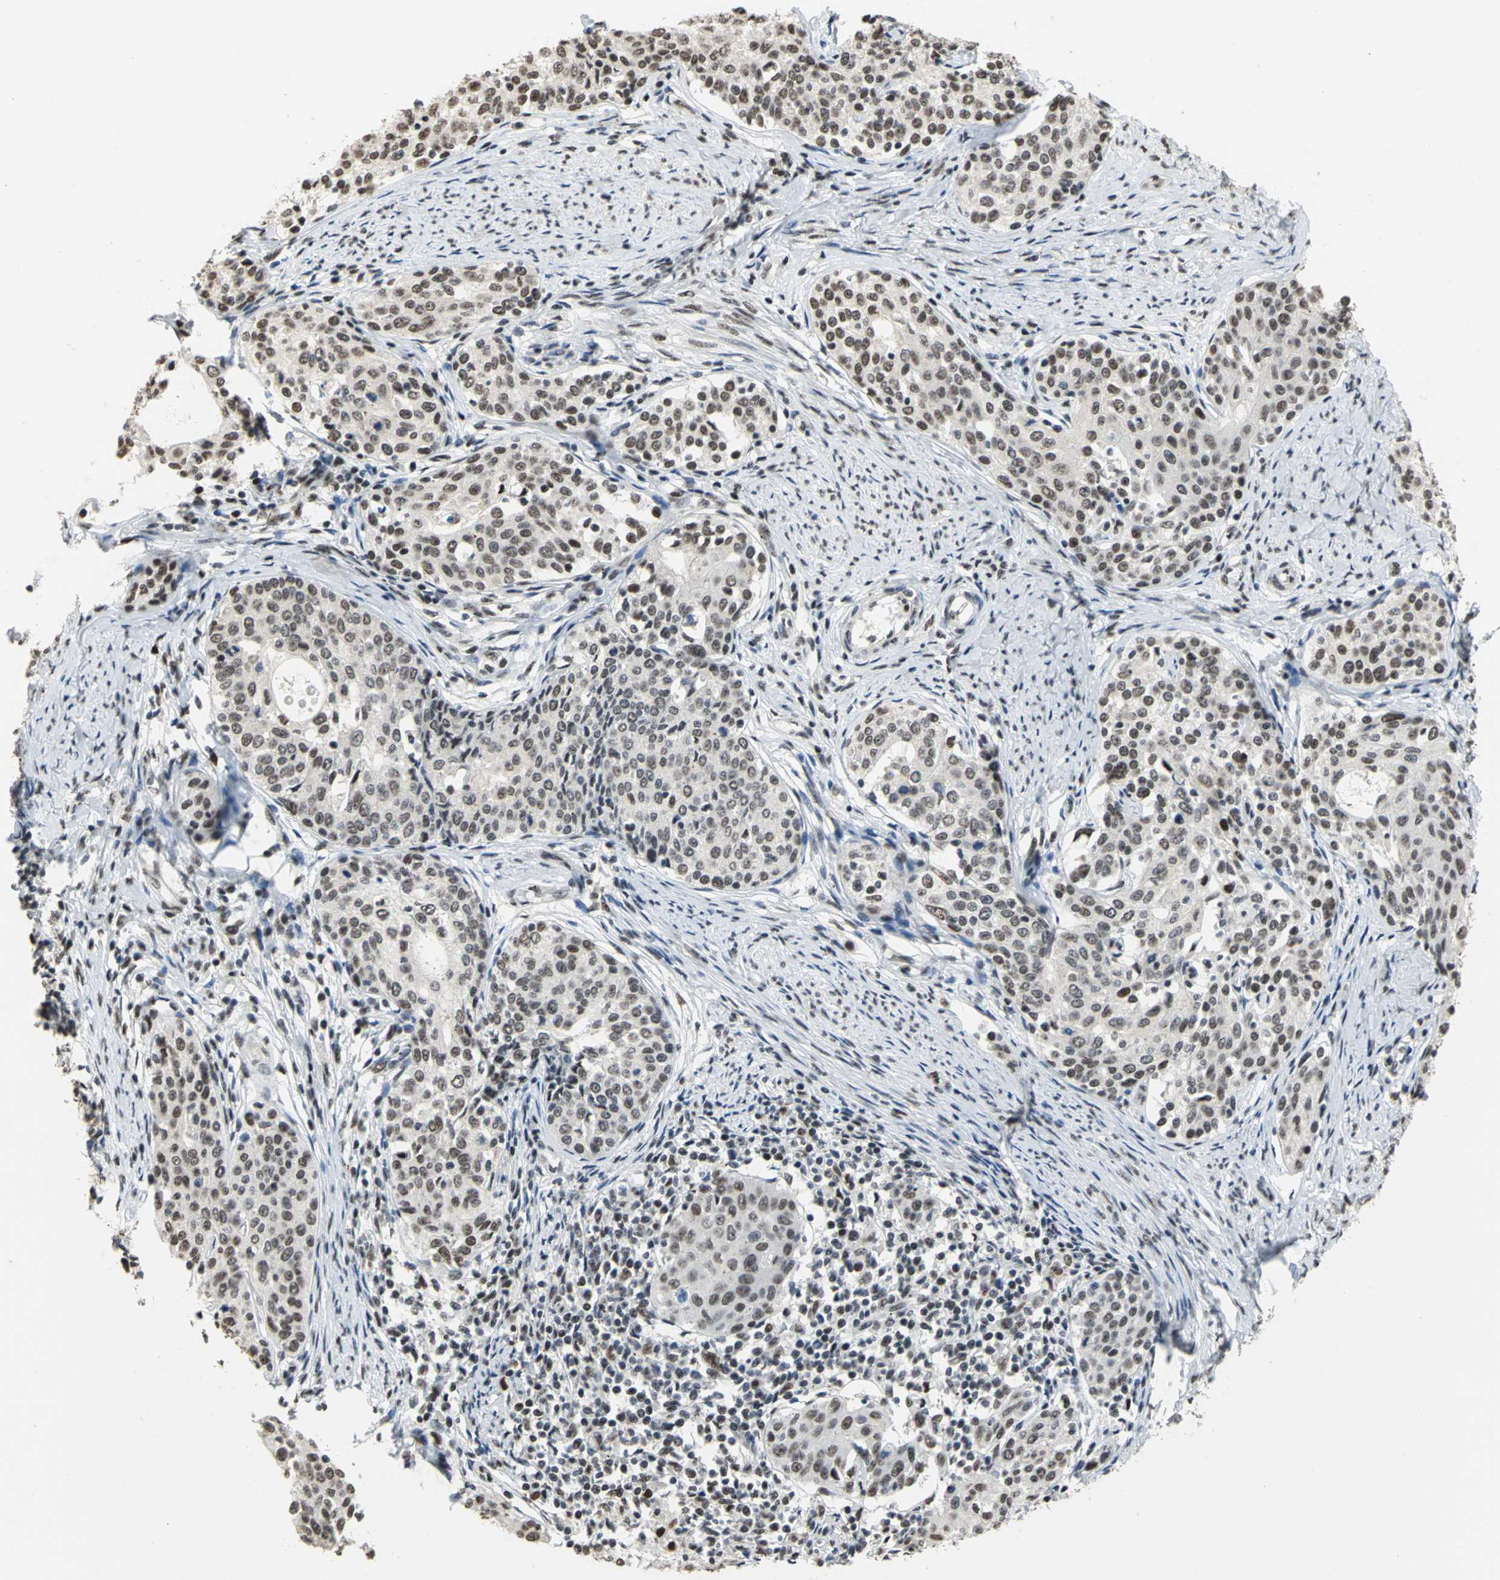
{"staining": {"intensity": "moderate", "quantity": ">75%", "location": "nuclear"}, "tissue": "cervical cancer", "cell_type": "Tumor cells", "image_type": "cancer", "snomed": [{"axis": "morphology", "description": "Squamous cell carcinoma, NOS"}, {"axis": "morphology", "description": "Adenocarcinoma, NOS"}, {"axis": "topography", "description": "Cervix"}], "caption": "Immunohistochemical staining of human cervical cancer reveals medium levels of moderate nuclear protein staining in approximately >75% of tumor cells.", "gene": "CCDC88C", "patient": {"sex": "female", "age": 52}}